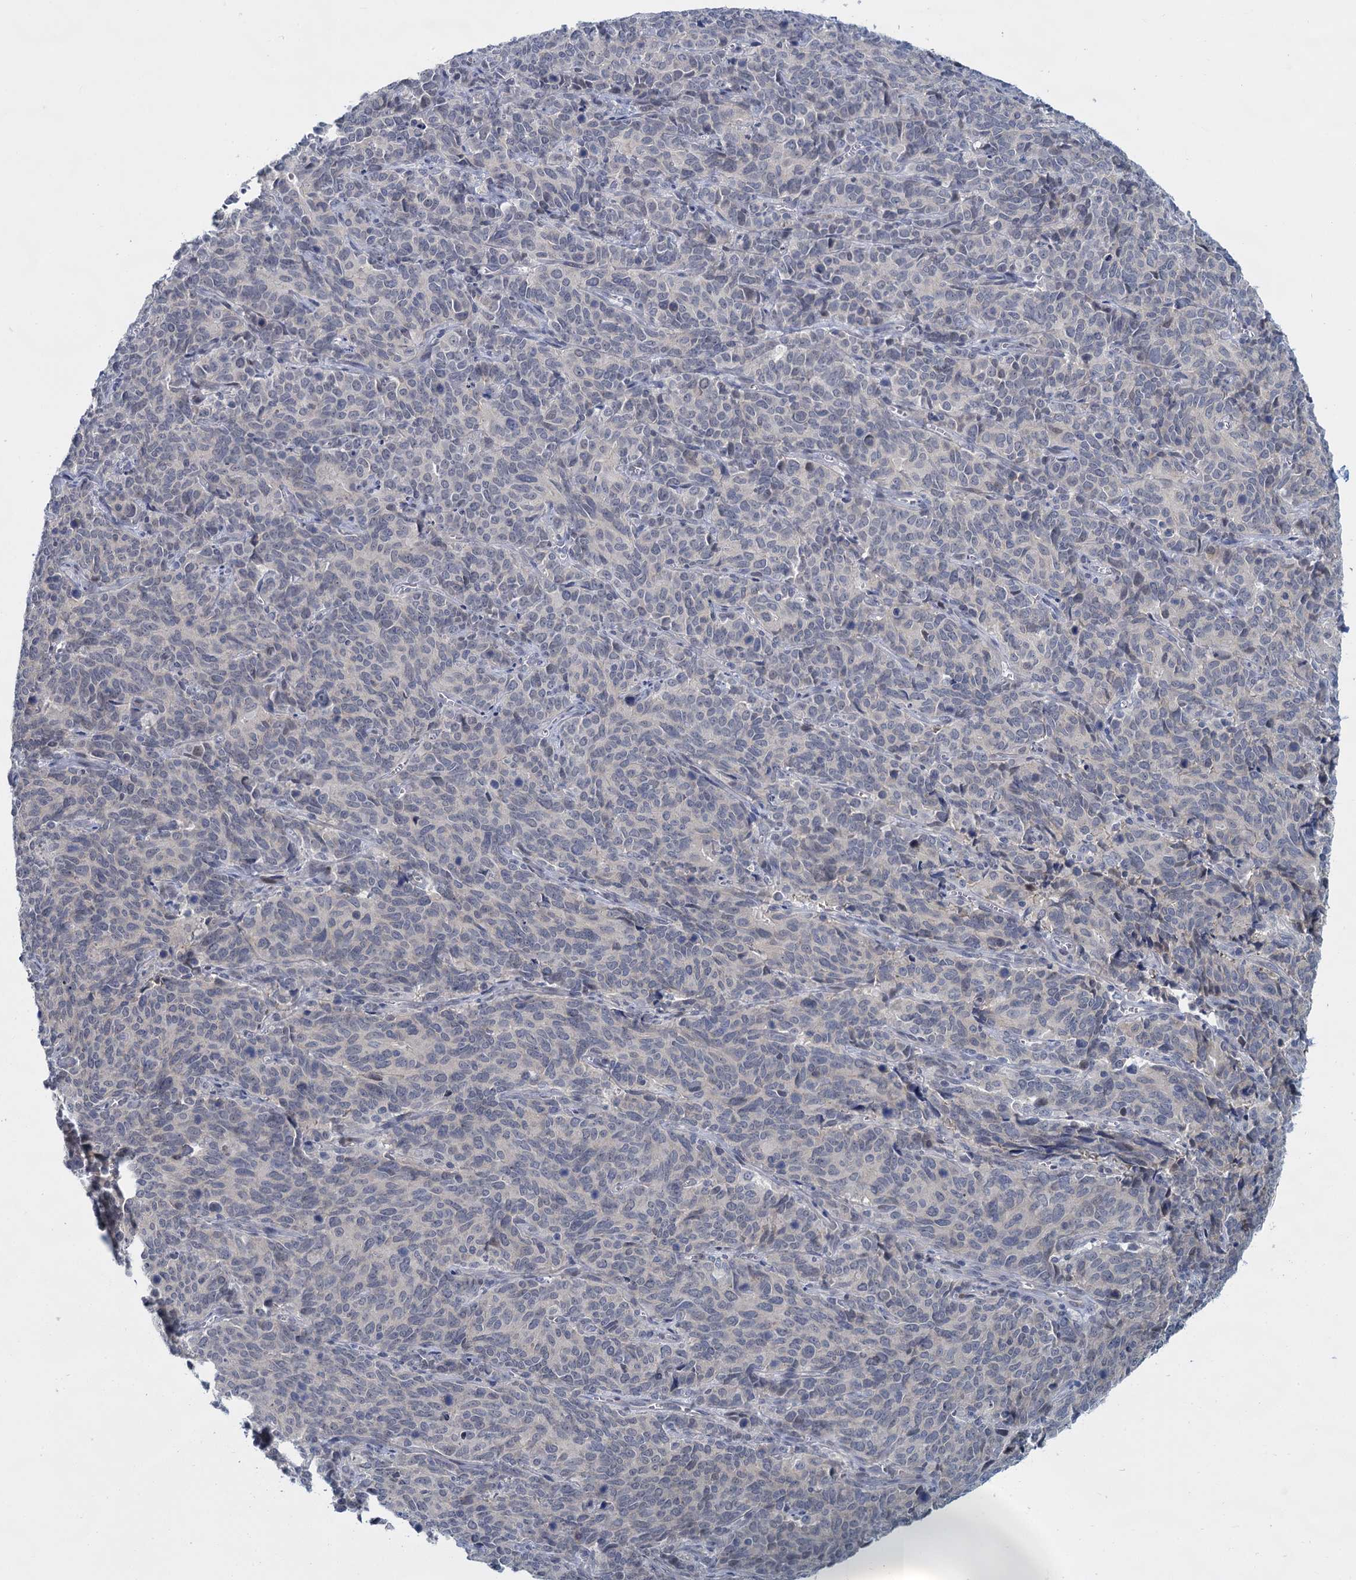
{"staining": {"intensity": "negative", "quantity": "none", "location": "none"}, "tissue": "cervical cancer", "cell_type": "Tumor cells", "image_type": "cancer", "snomed": [{"axis": "morphology", "description": "Squamous cell carcinoma, NOS"}, {"axis": "topography", "description": "Cervix"}], "caption": "This is an immunohistochemistry histopathology image of cervical squamous cell carcinoma. There is no staining in tumor cells.", "gene": "ACRBP", "patient": {"sex": "female", "age": 60}}